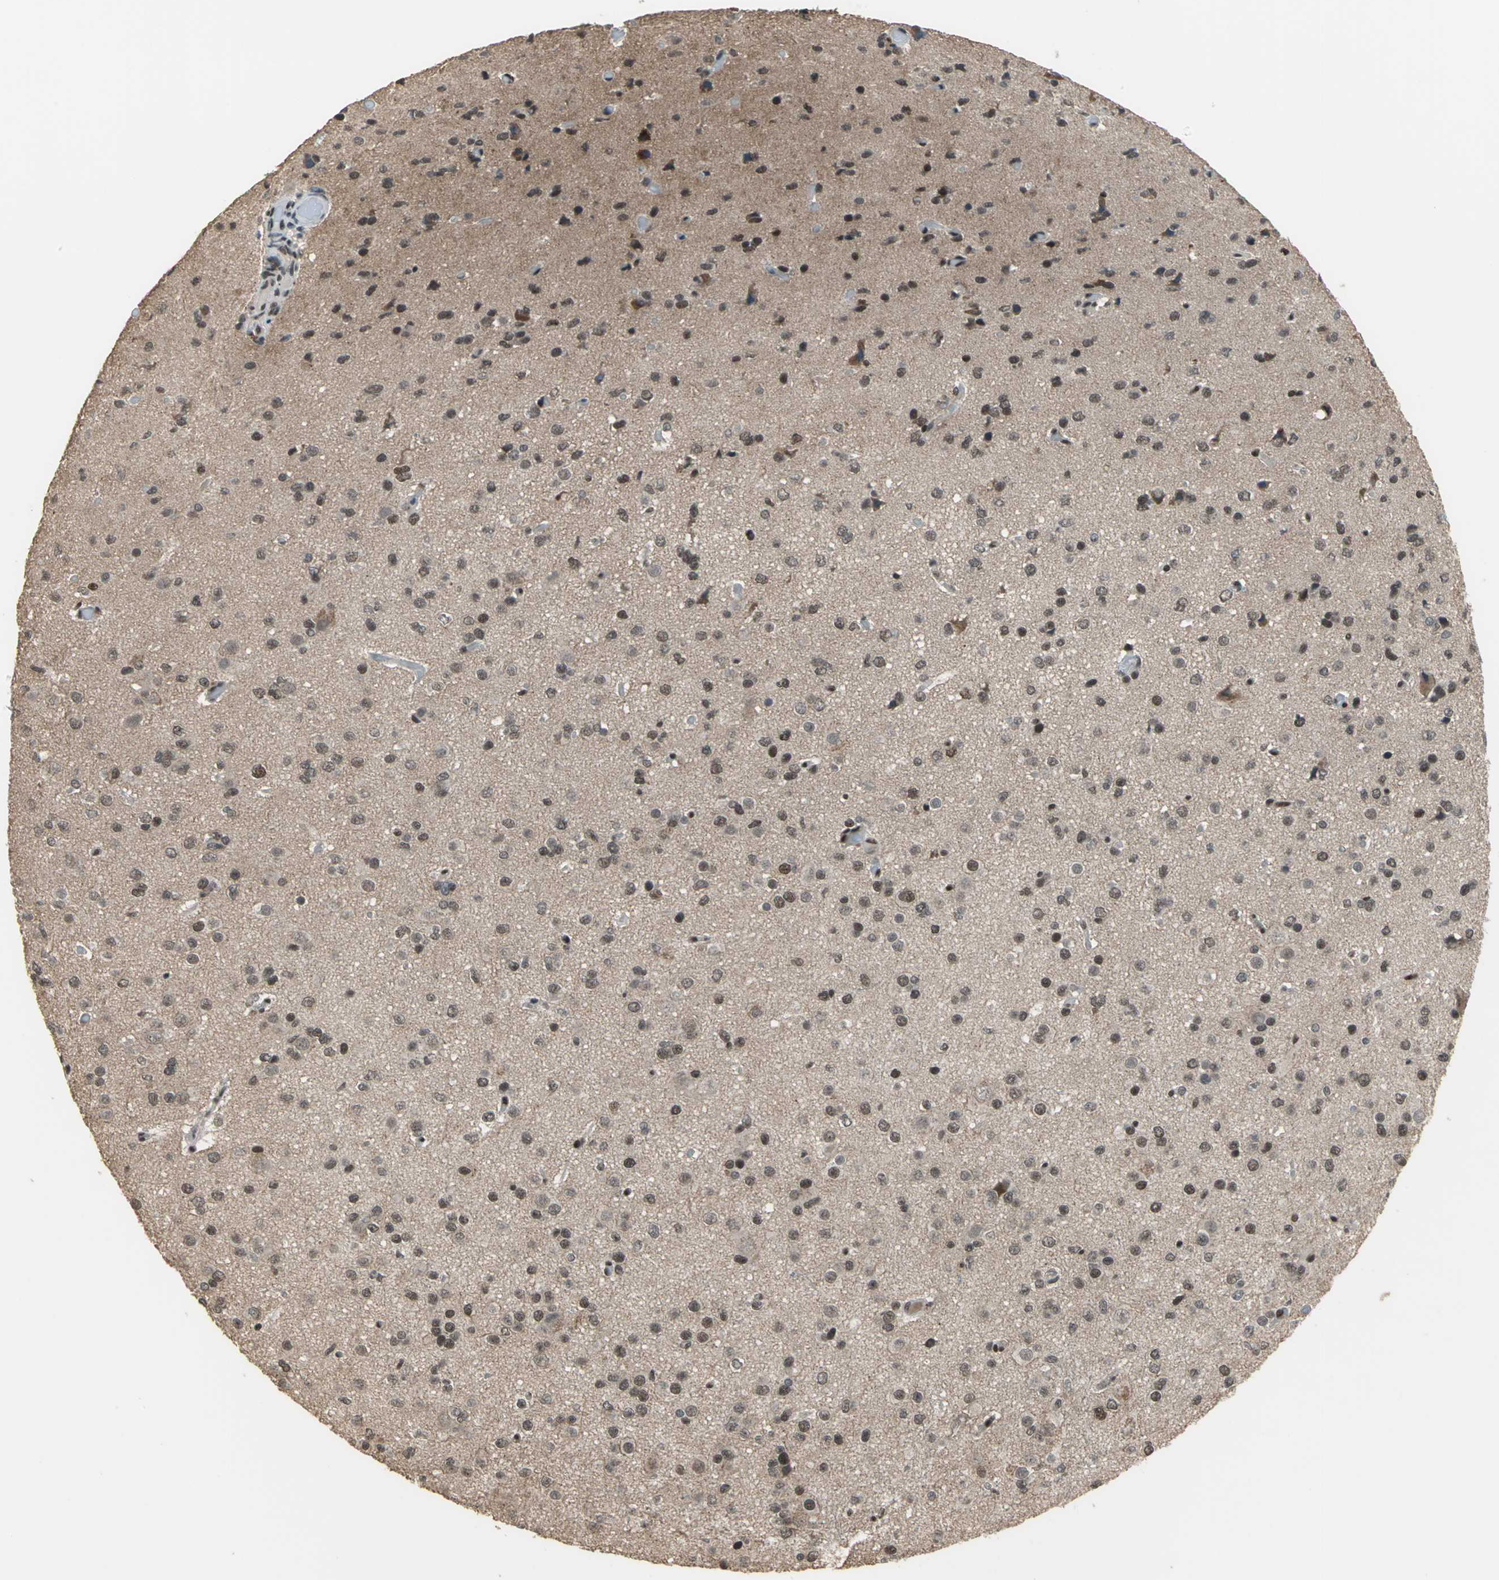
{"staining": {"intensity": "moderate", "quantity": "25%-75%", "location": "cytoplasmic/membranous,nuclear"}, "tissue": "glioma", "cell_type": "Tumor cells", "image_type": "cancer", "snomed": [{"axis": "morphology", "description": "Glioma, malignant, Low grade"}, {"axis": "topography", "description": "Brain"}], "caption": "Immunohistochemical staining of glioma demonstrates medium levels of moderate cytoplasmic/membranous and nuclear protein expression in about 25%-75% of tumor cells.", "gene": "ELF2", "patient": {"sex": "male", "age": 42}}